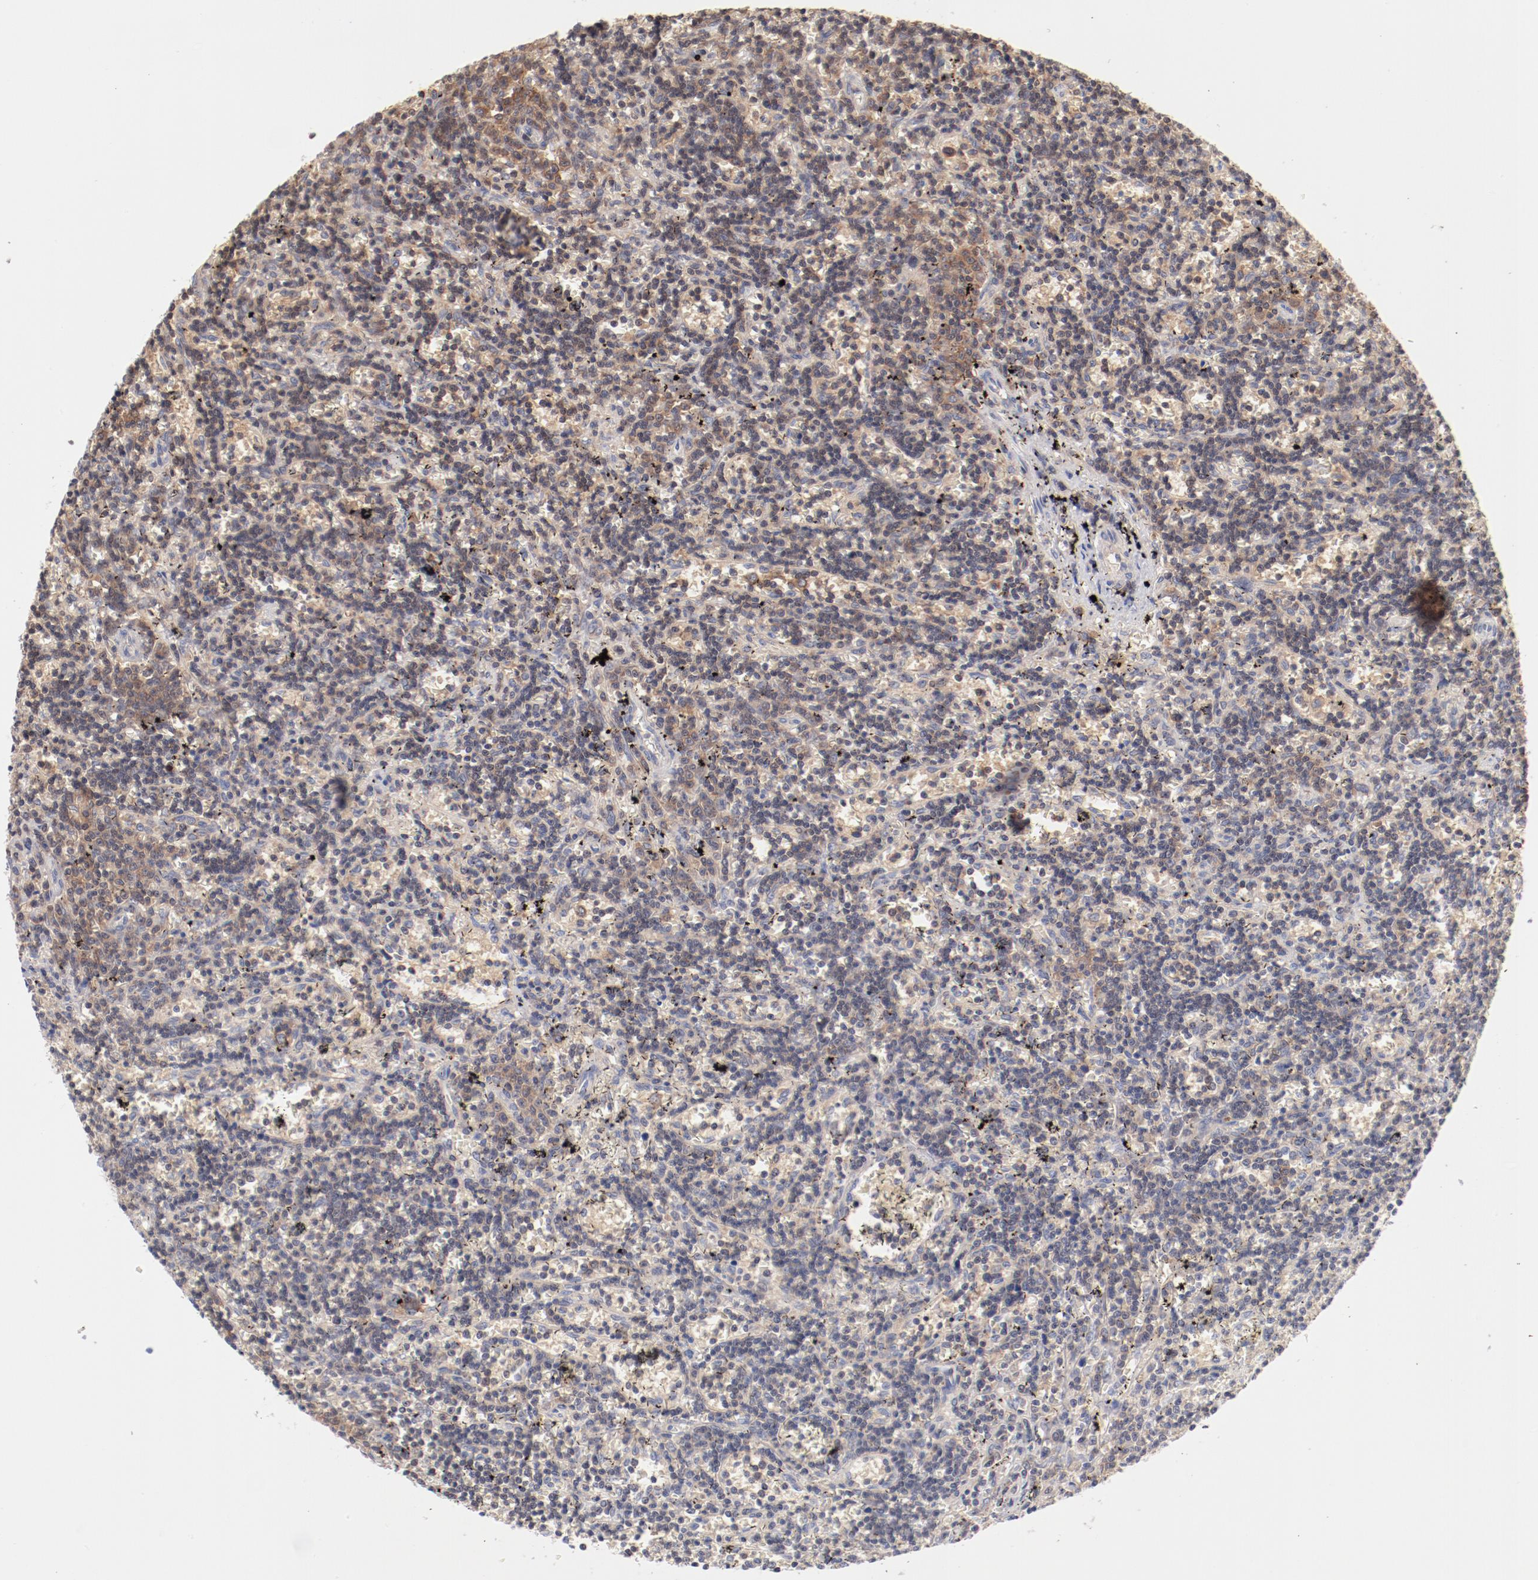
{"staining": {"intensity": "weak", "quantity": "<25%", "location": "cytoplasmic/membranous"}, "tissue": "lymphoma", "cell_type": "Tumor cells", "image_type": "cancer", "snomed": [{"axis": "morphology", "description": "Malignant lymphoma, non-Hodgkin's type, Low grade"}, {"axis": "topography", "description": "Spleen"}], "caption": "This is a photomicrograph of immunohistochemistry staining of lymphoma, which shows no staining in tumor cells.", "gene": "SETD3", "patient": {"sex": "male", "age": 60}}